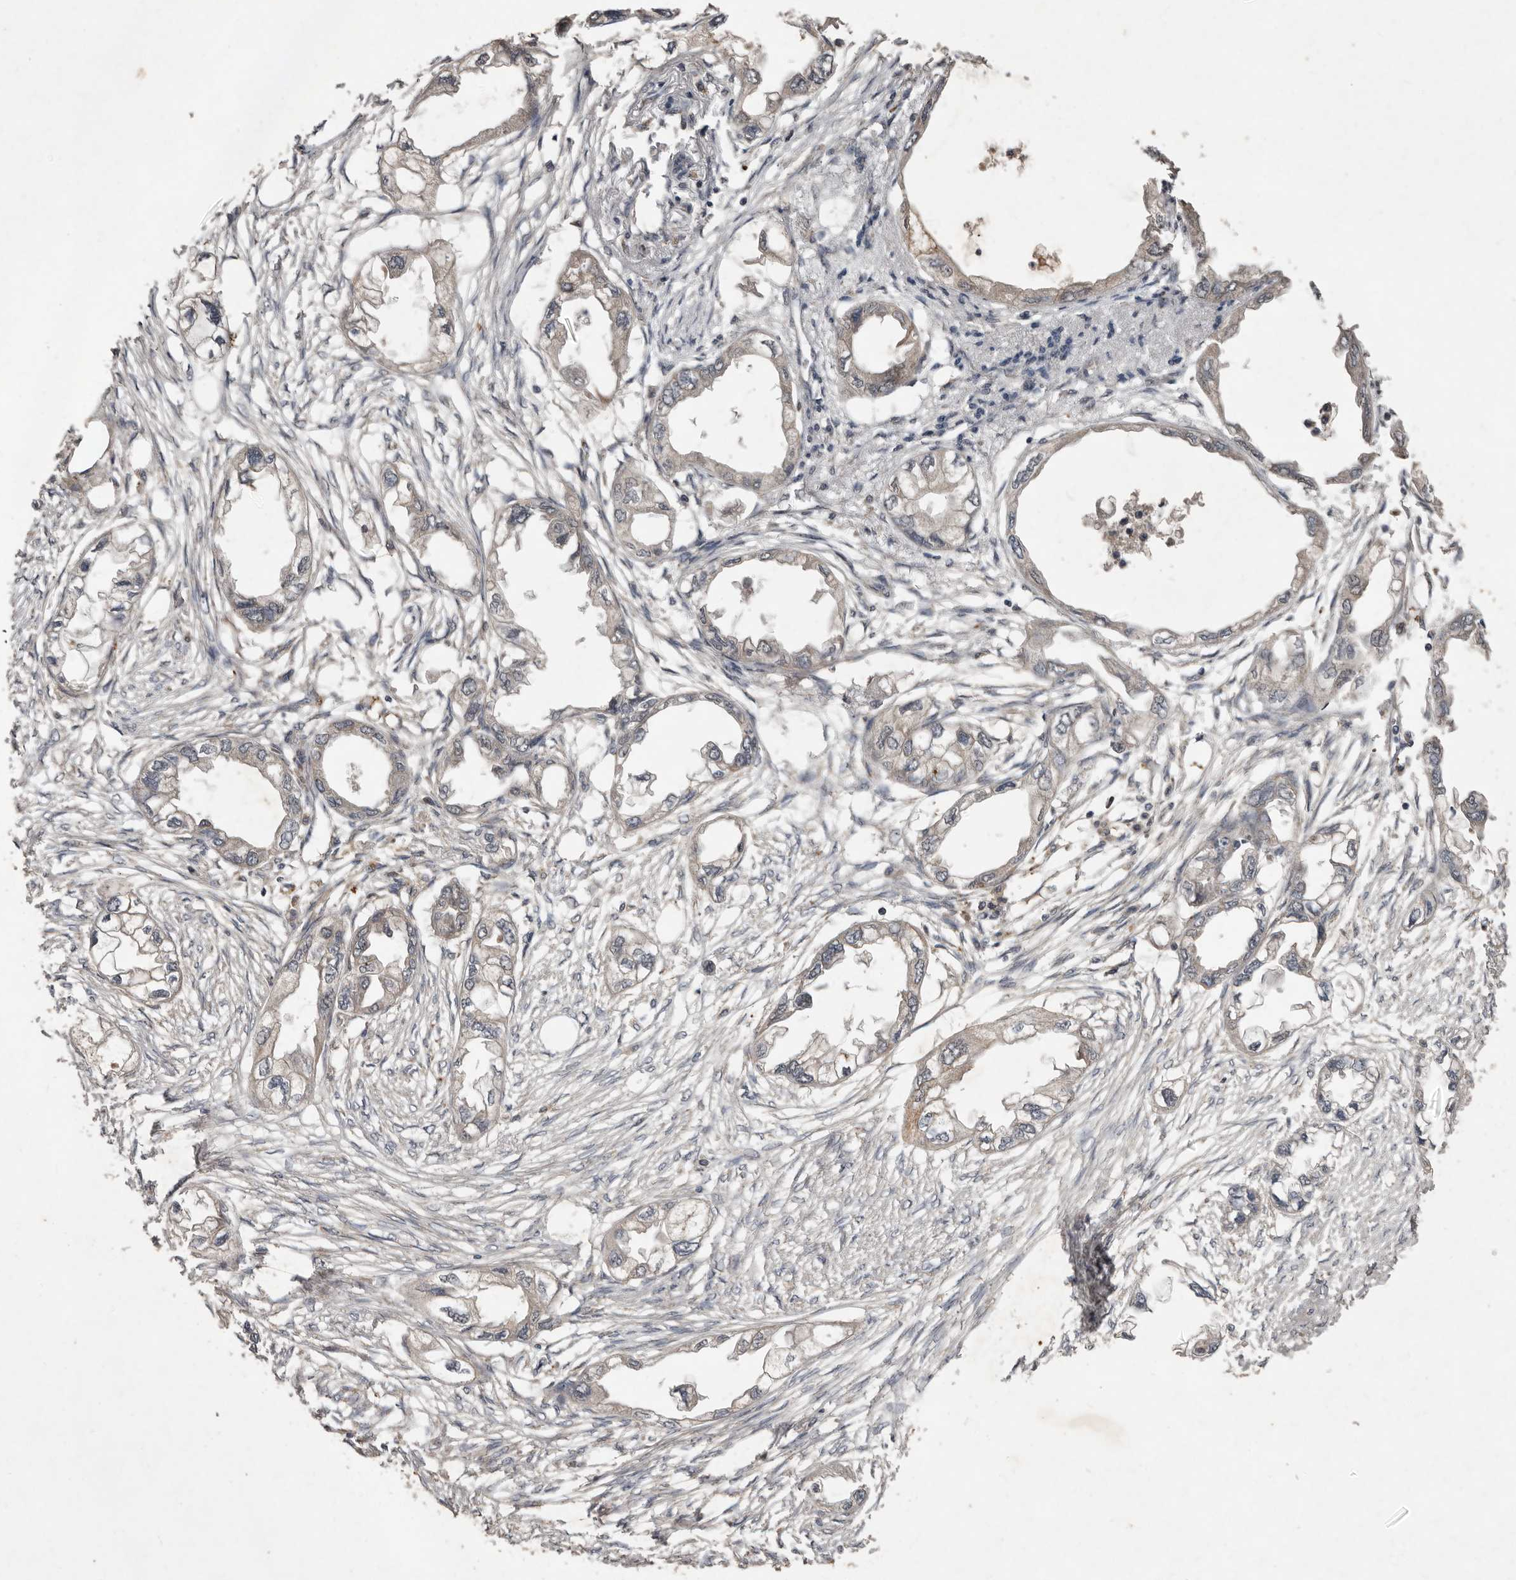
{"staining": {"intensity": "weak", "quantity": "<25%", "location": "cytoplasmic/membranous"}, "tissue": "endometrial cancer", "cell_type": "Tumor cells", "image_type": "cancer", "snomed": [{"axis": "morphology", "description": "Adenocarcinoma, NOS"}, {"axis": "morphology", "description": "Adenocarcinoma, metastatic, NOS"}, {"axis": "topography", "description": "Adipose tissue"}, {"axis": "topography", "description": "Endometrium"}], "caption": "An image of endometrial cancer (adenocarcinoma) stained for a protein reveals no brown staining in tumor cells. (Brightfield microscopy of DAB IHC at high magnification).", "gene": "KIF26B", "patient": {"sex": "female", "age": 67}}